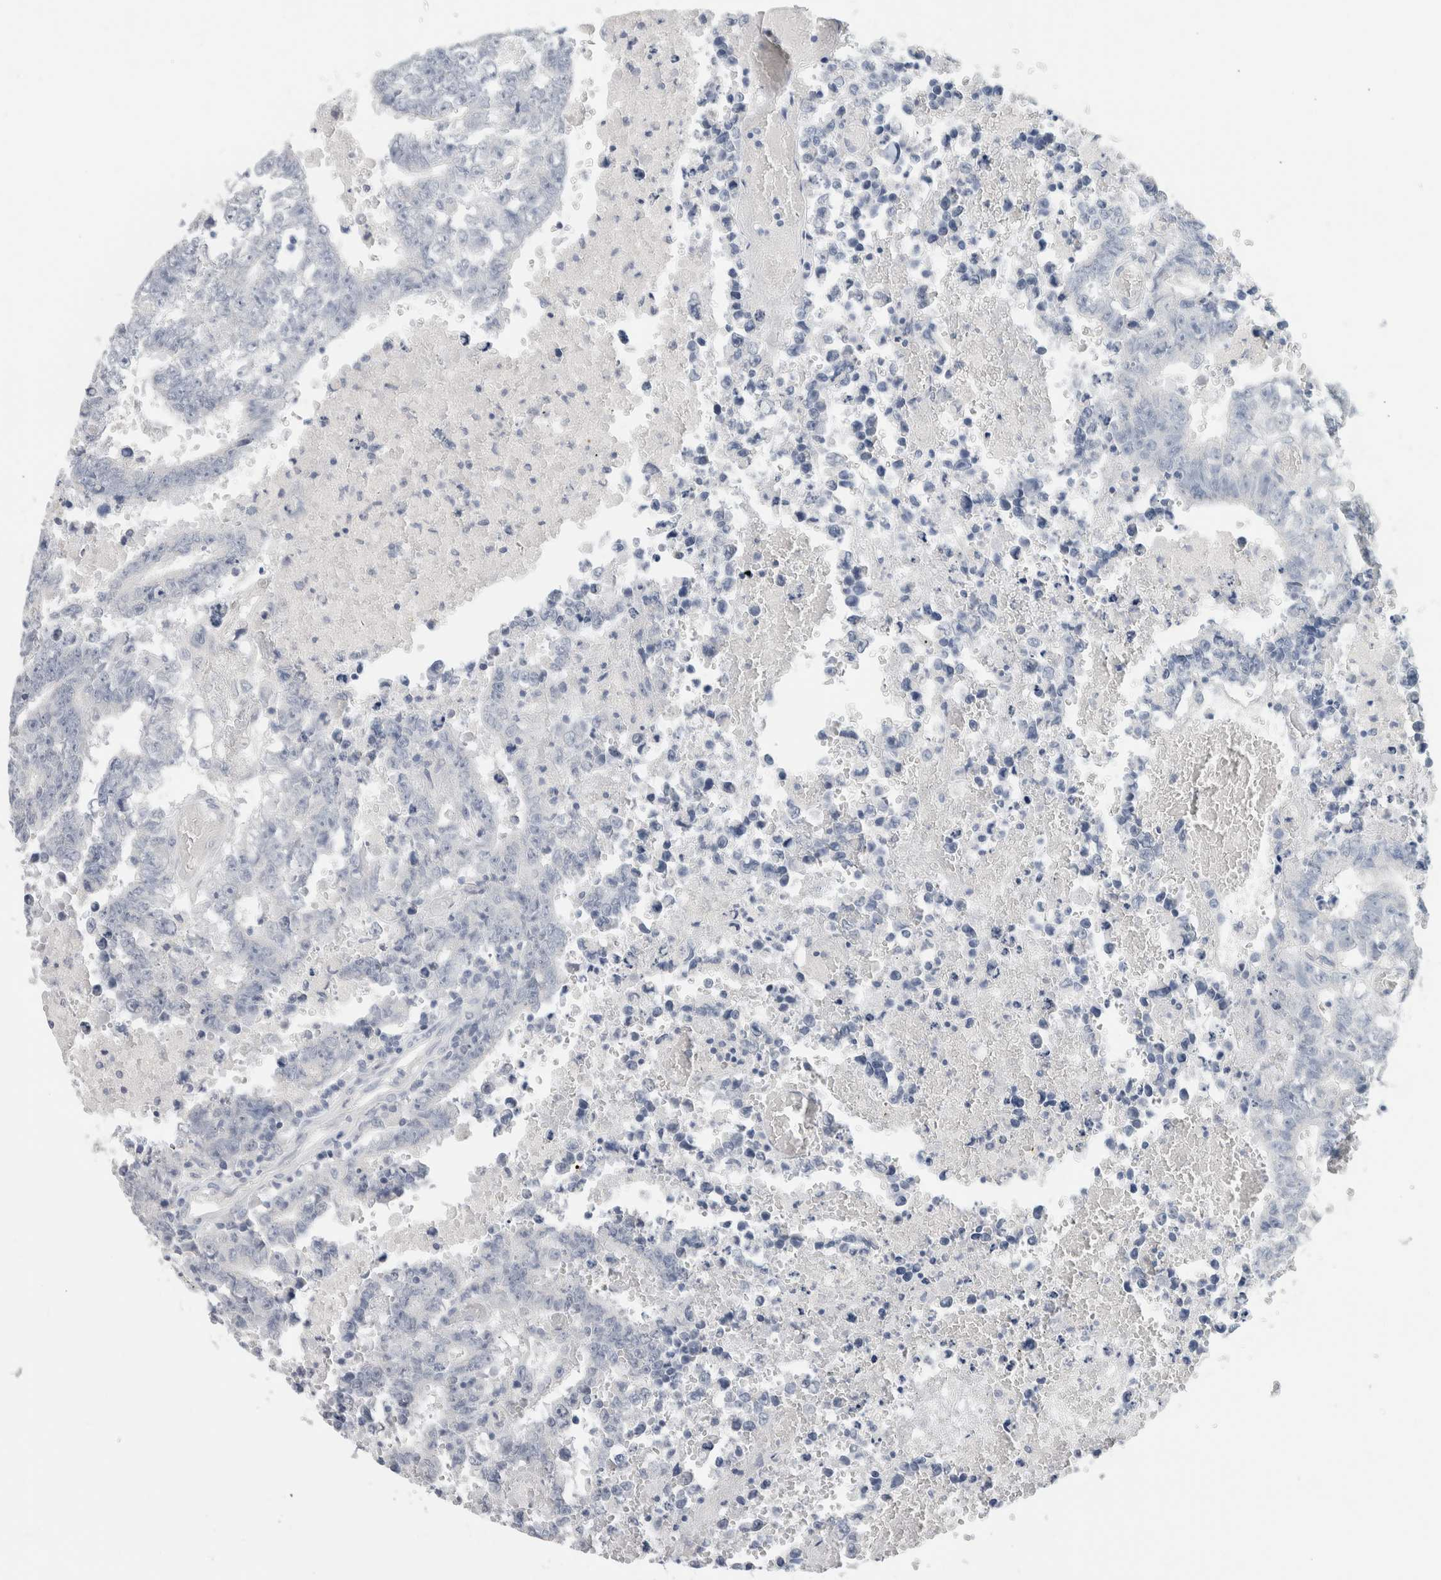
{"staining": {"intensity": "negative", "quantity": "none", "location": "none"}, "tissue": "testis cancer", "cell_type": "Tumor cells", "image_type": "cancer", "snomed": [{"axis": "morphology", "description": "Carcinoma, Embryonal, NOS"}, {"axis": "topography", "description": "Testis"}], "caption": "Protein analysis of testis embryonal carcinoma exhibits no significant positivity in tumor cells.", "gene": "BCAN", "patient": {"sex": "male", "age": 25}}